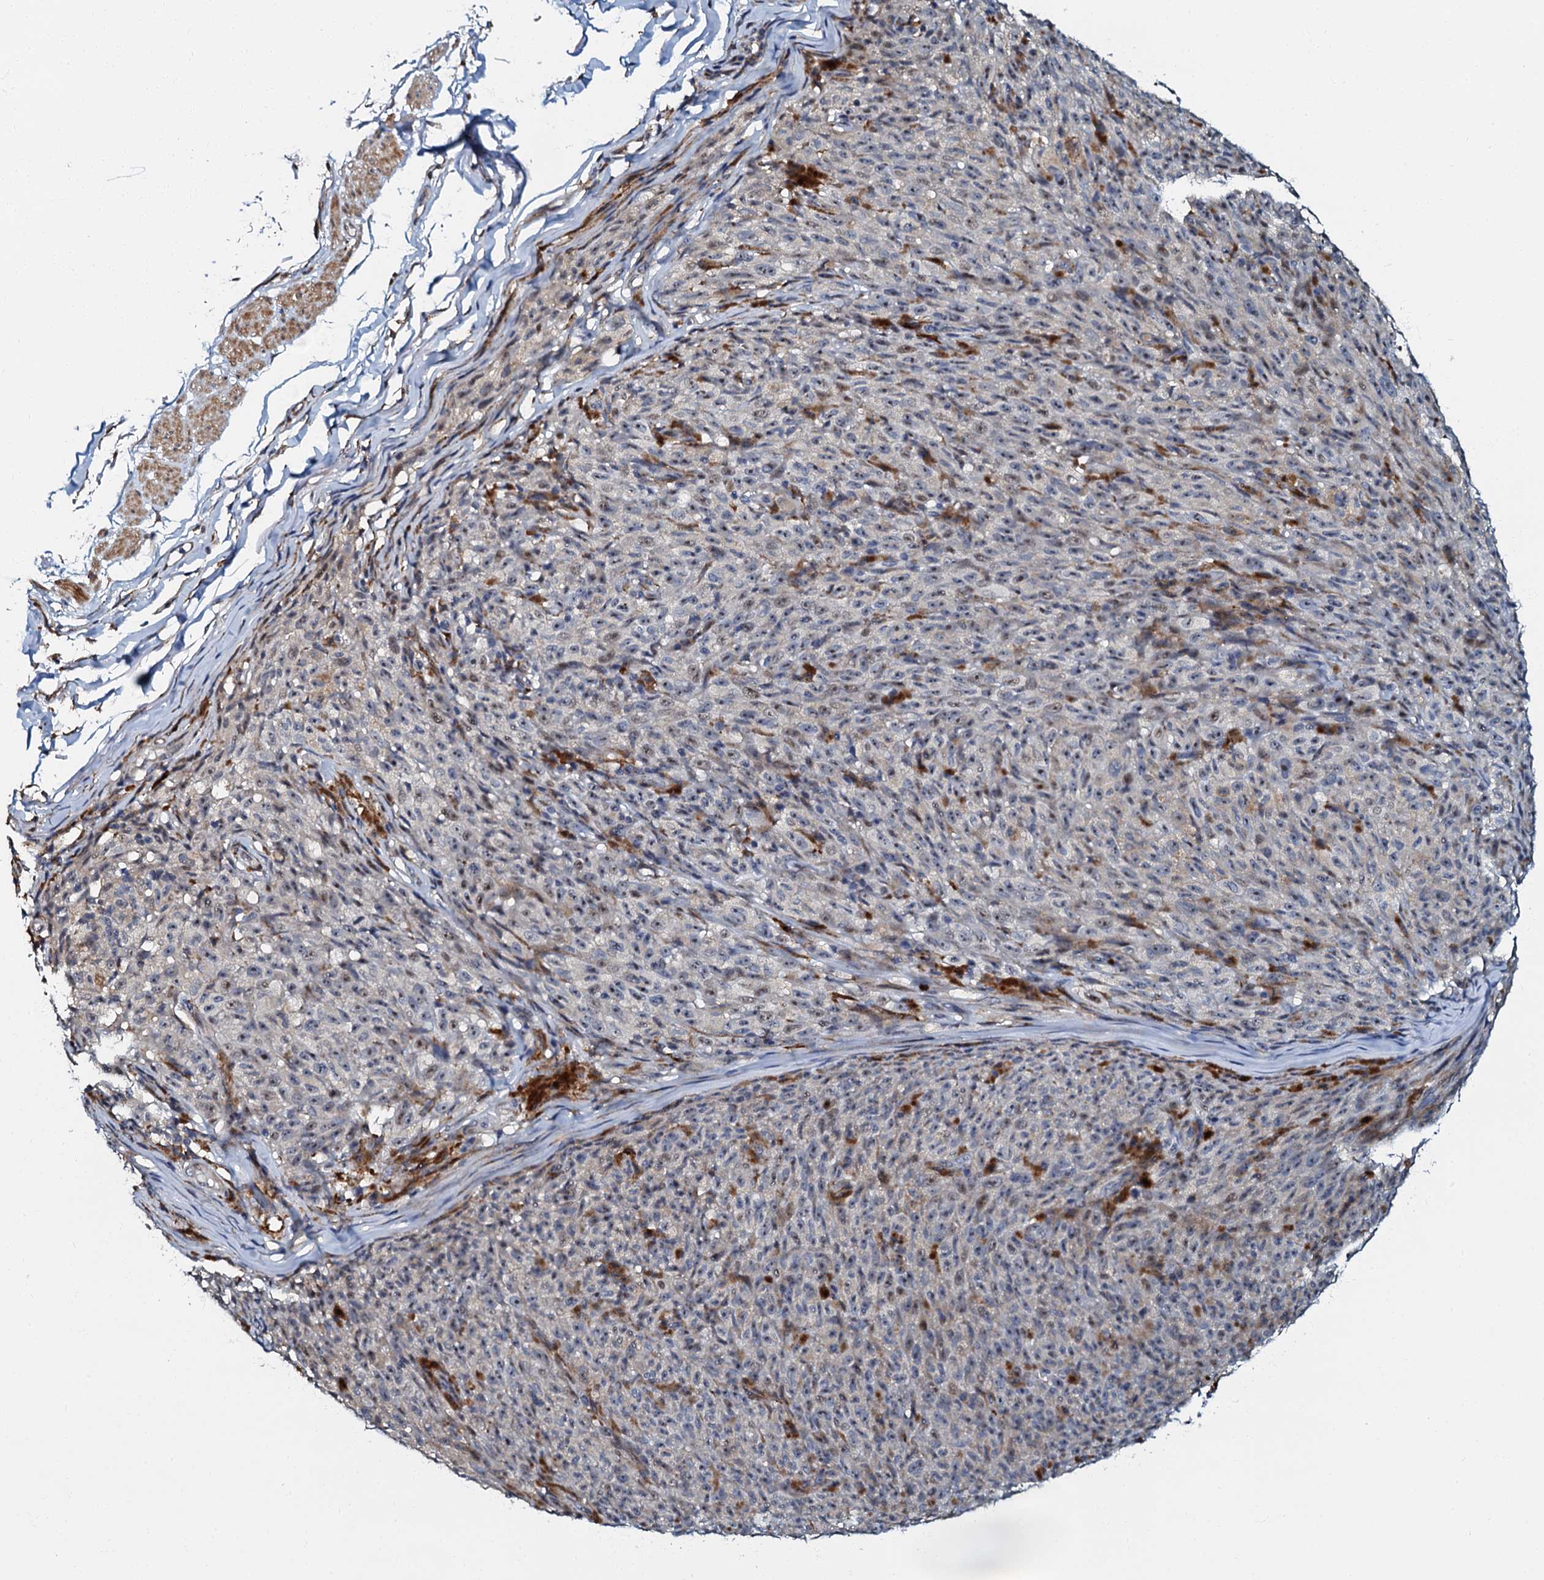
{"staining": {"intensity": "negative", "quantity": "none", "location": "none"}, "tissue": "melanoma", "cell_type": "Tumor cells", "image_type": "cancer", "snomed": [{"axis": "morphology", "description": "Malignant melanoma, NOS"}, {"axis": "topography", "description": "Skin"}], "caption": "A histopathology image of human melanoma is negative for staining in tumor cells.", "gene": "OLAH", "patient": {"sex": "female", "age": 82}}